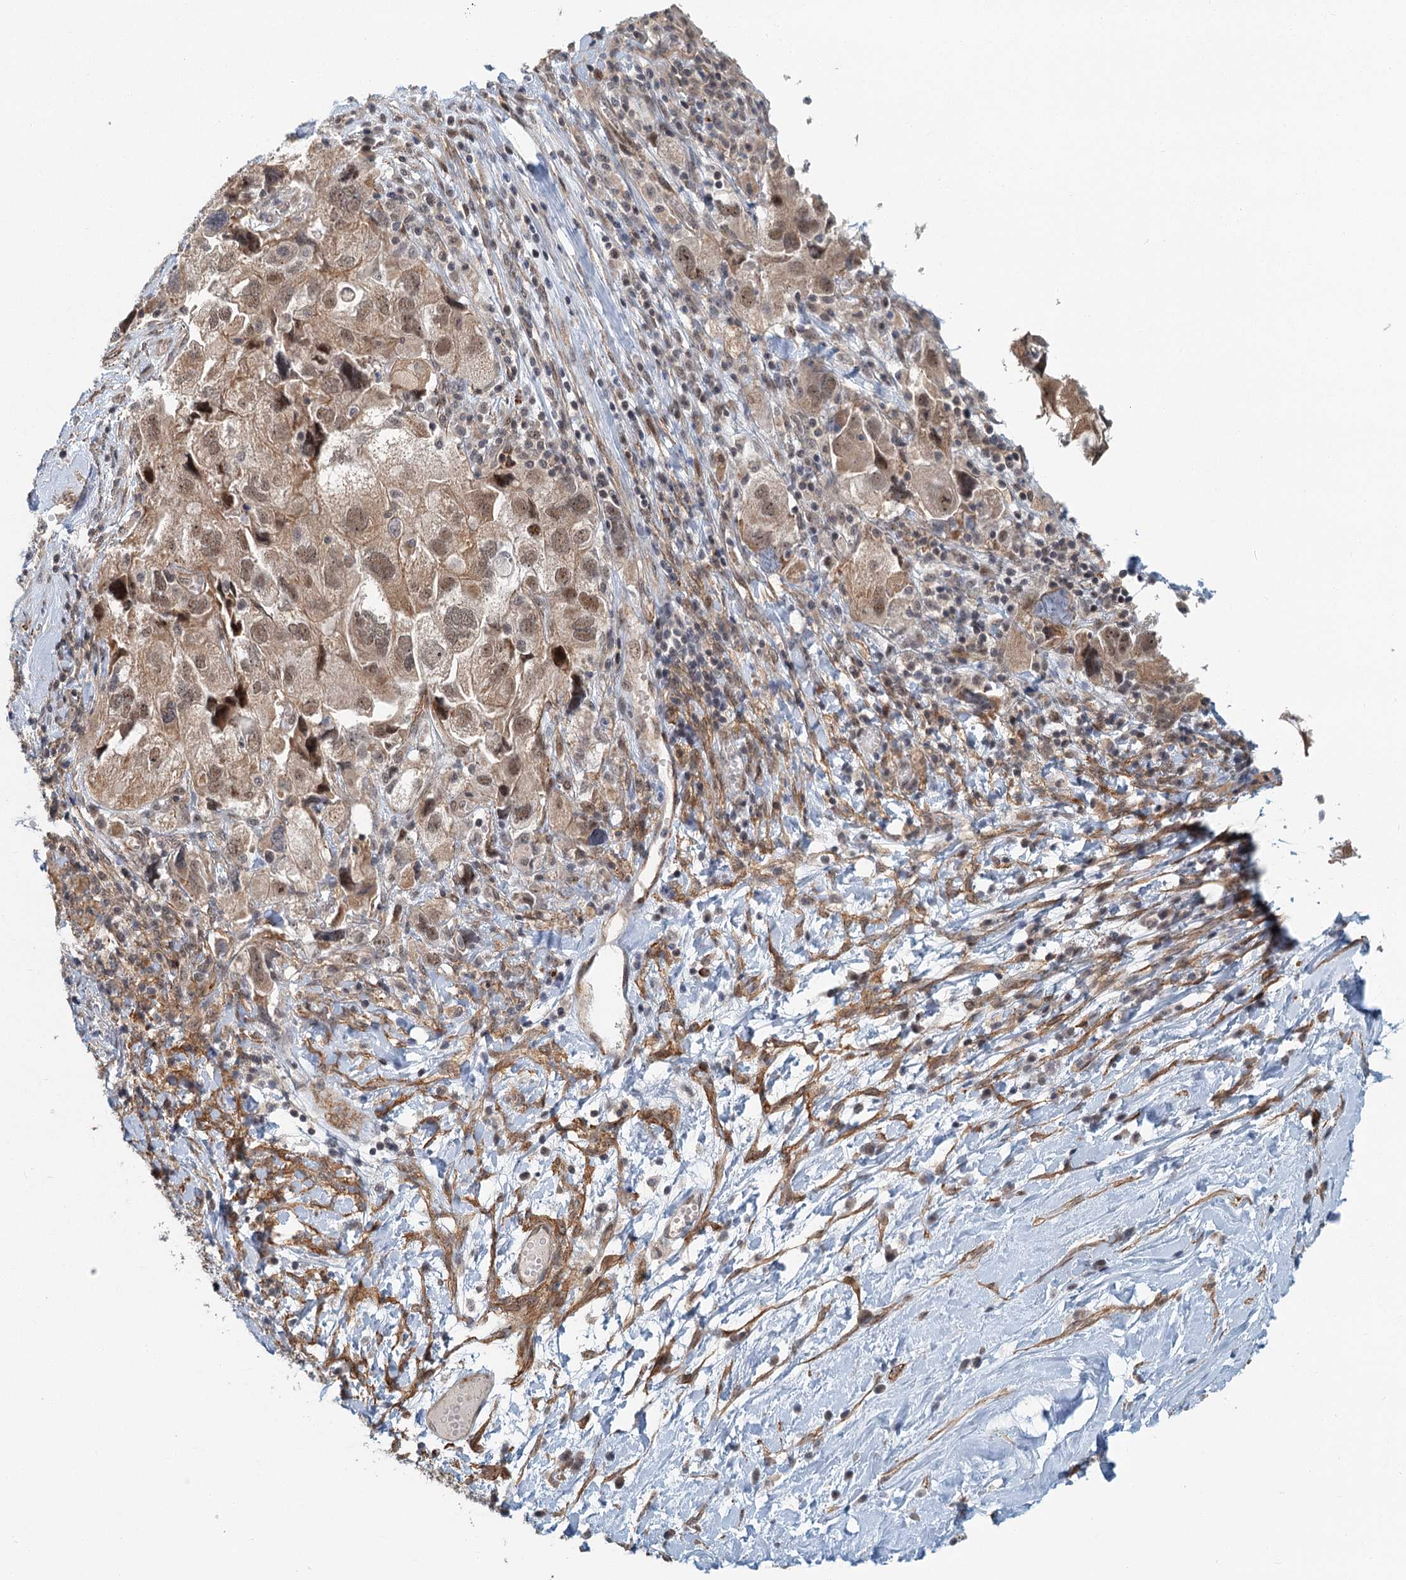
{"staining": {"intensity": "moderate", "quantity": ">75%", "location": "nuclear"}, "tissue": "ovarian cancer", "cell_type": "Tumor cells", "image_type": "cancer", "snomed": [{"axis": "morphology", "description": "Carcinoma, NOS"}, {"axis": "morphology", "description": "Cystadenocarcinoma, serous, NOS"}, {"axis": "topography", "description": "Ovary"}], "caption": "This is an image of immunohistochemistry staining of ovarian carcinoma, which shows moderate expression in the nuclear of tumor cells.", "gene": "TAS2R42", "patient": {"sex": "female", "age": 69}}